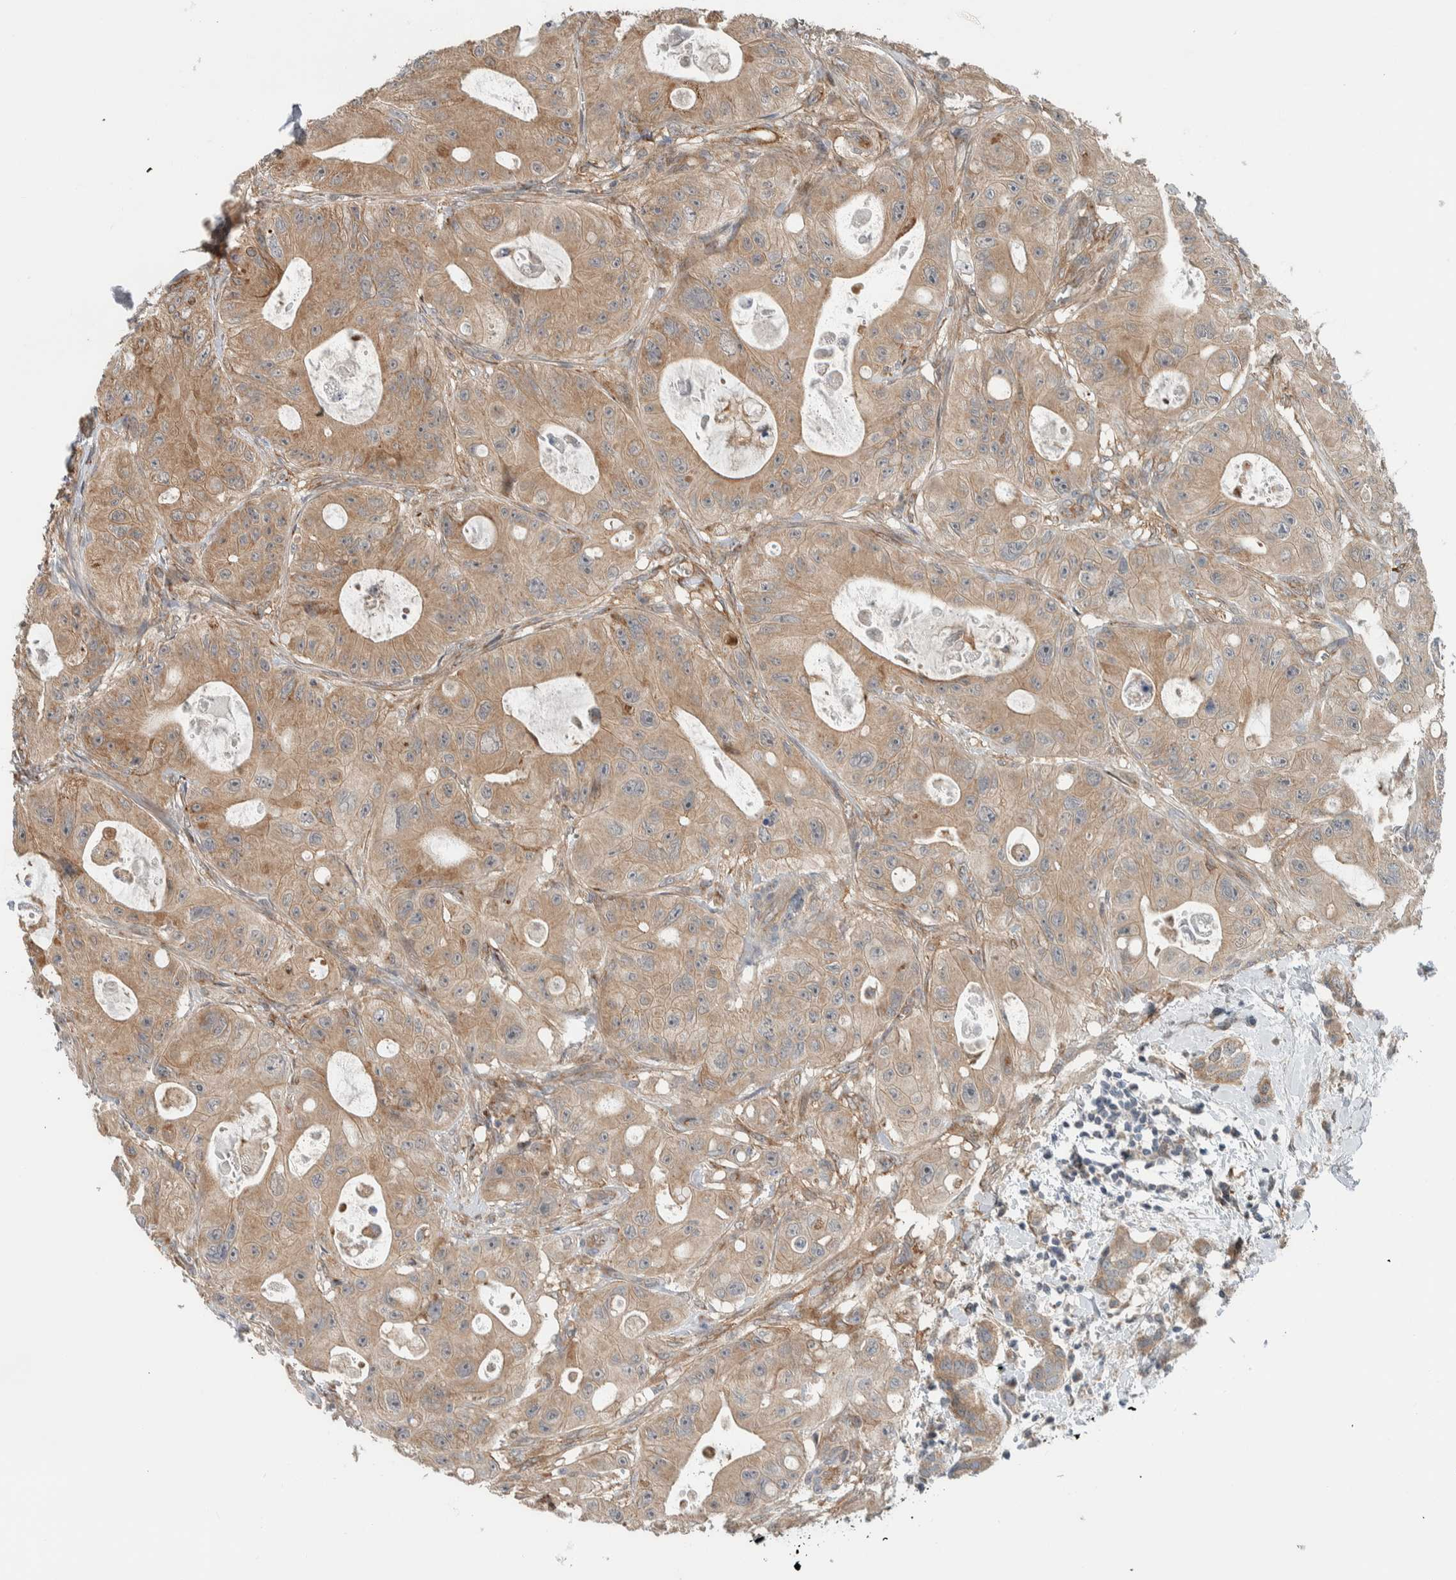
{"staining": {"intensity": "moderate", "quantity": ">75%", "location": "cytoplasmic/membranous"}, "tissue": "colorectal cancer", "cell_type": "Tumor cells", "image_type": "cancer", "snomed": [{"axis": "morphology", "description": "Adenocarcinoma, NOS"}, {"axis": "topography", "description": "Colon"}], "caption": "High-power microscopy captured an immunohistochemistry (IHC) histopathology image of colorectal adenocarcinoma, revealing moderate cytoplasmic/membranous expression in approximately >75% of tumor cells.", "gene": "RERE", "patient": {"sex": "female", "age": 46}}